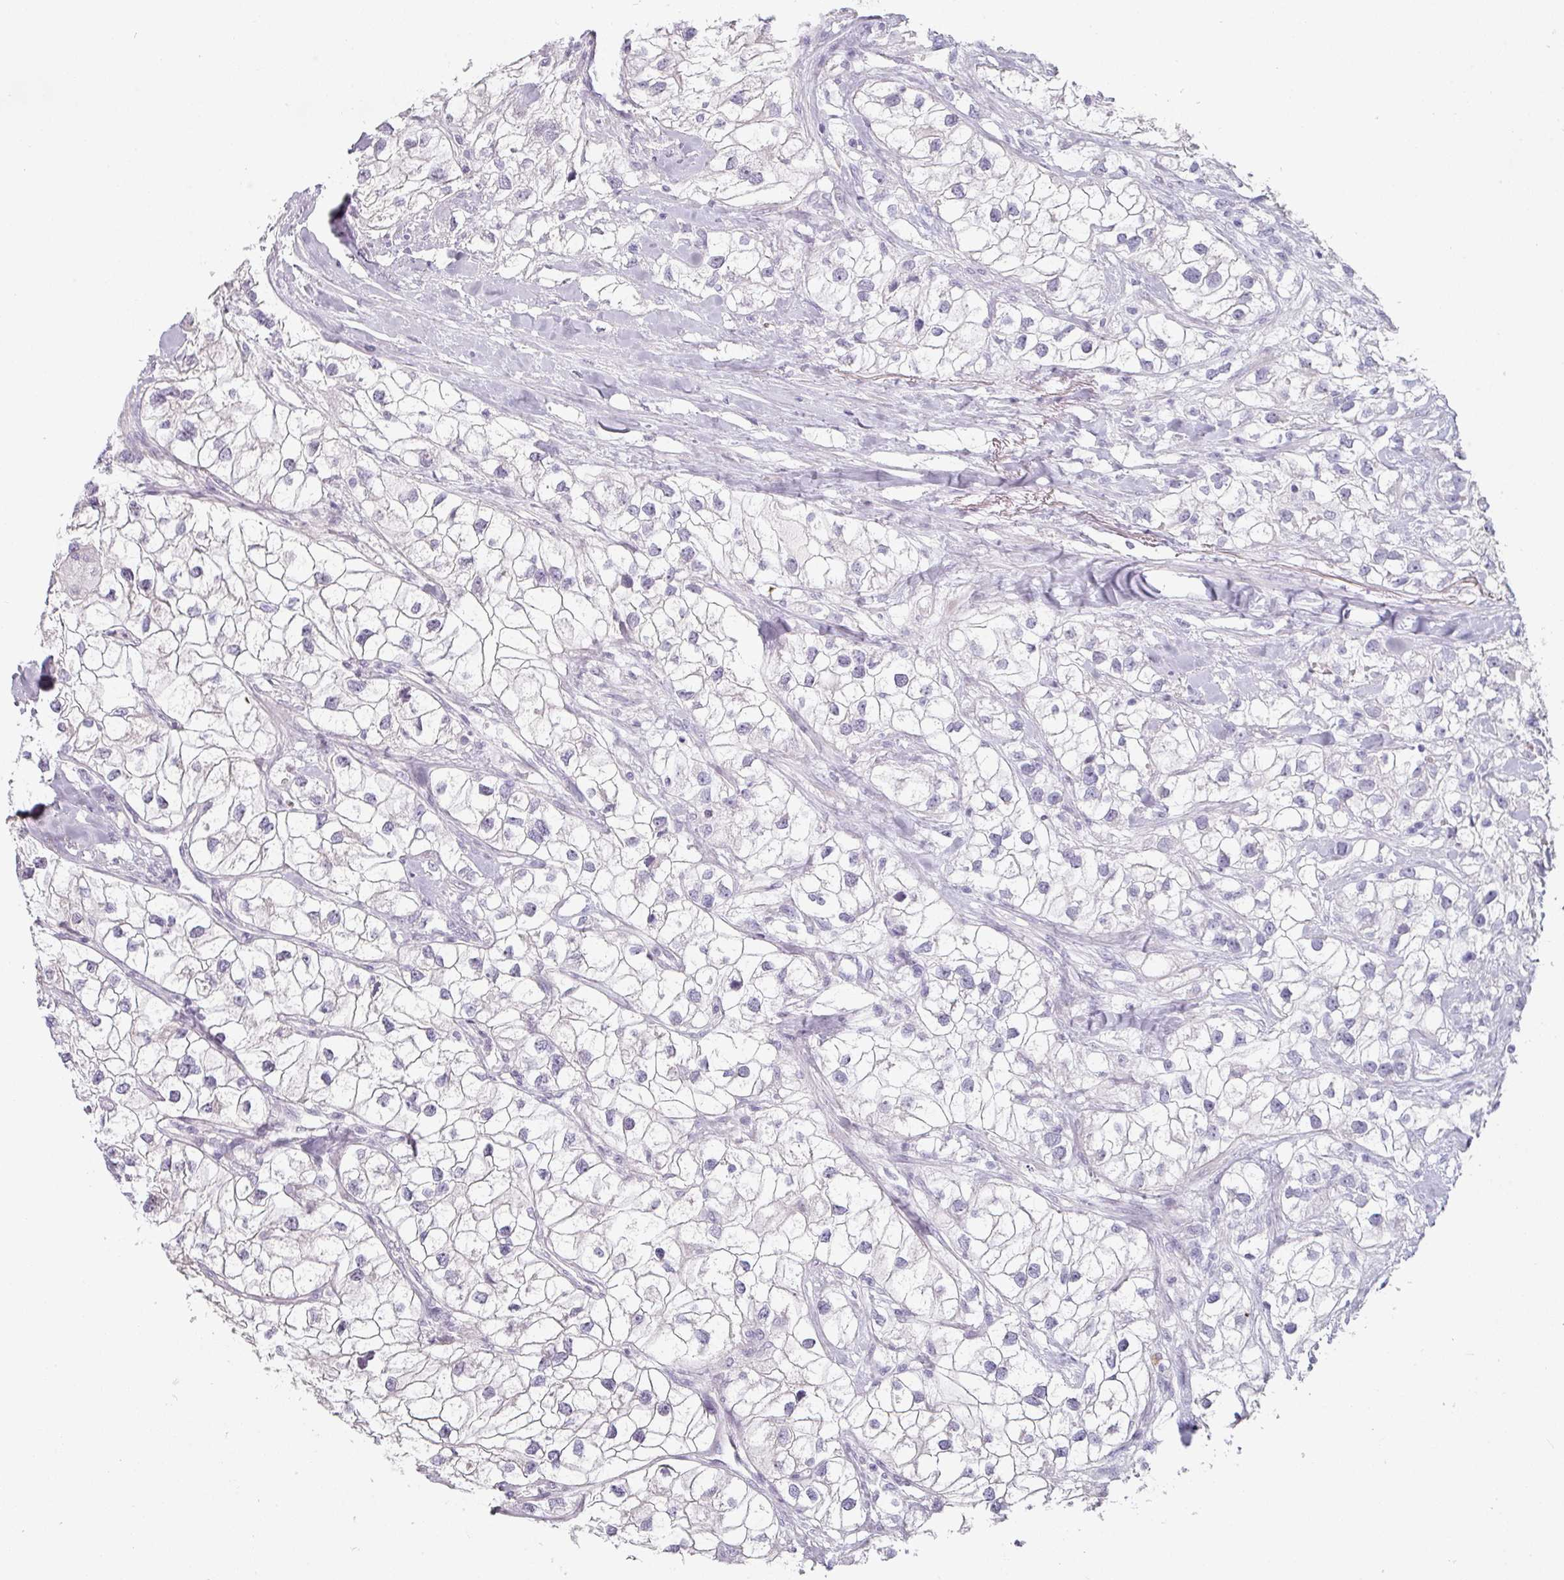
{"staining": {"intensity": "negative", "quantity": "none", "location": "none"}, "tissue": "renal cancer", "cell_type": "Tumor cells", "image_type": "cancer", "snomed": [{"axis": "morphology", "description": "Adenocarcinoma, NOS"}, {"axis": "topography", "description": "Kidney"}], "caption": "High magnification brightfield microscopy of renal cancer stained with DAB (3,3'-diaminobenzidine) (brown) and counterstained with hematoxylin (blue): tumor cells show no significant expression.", "gene": "CEP78", "patient": {"sex": "male", "age": 59}}